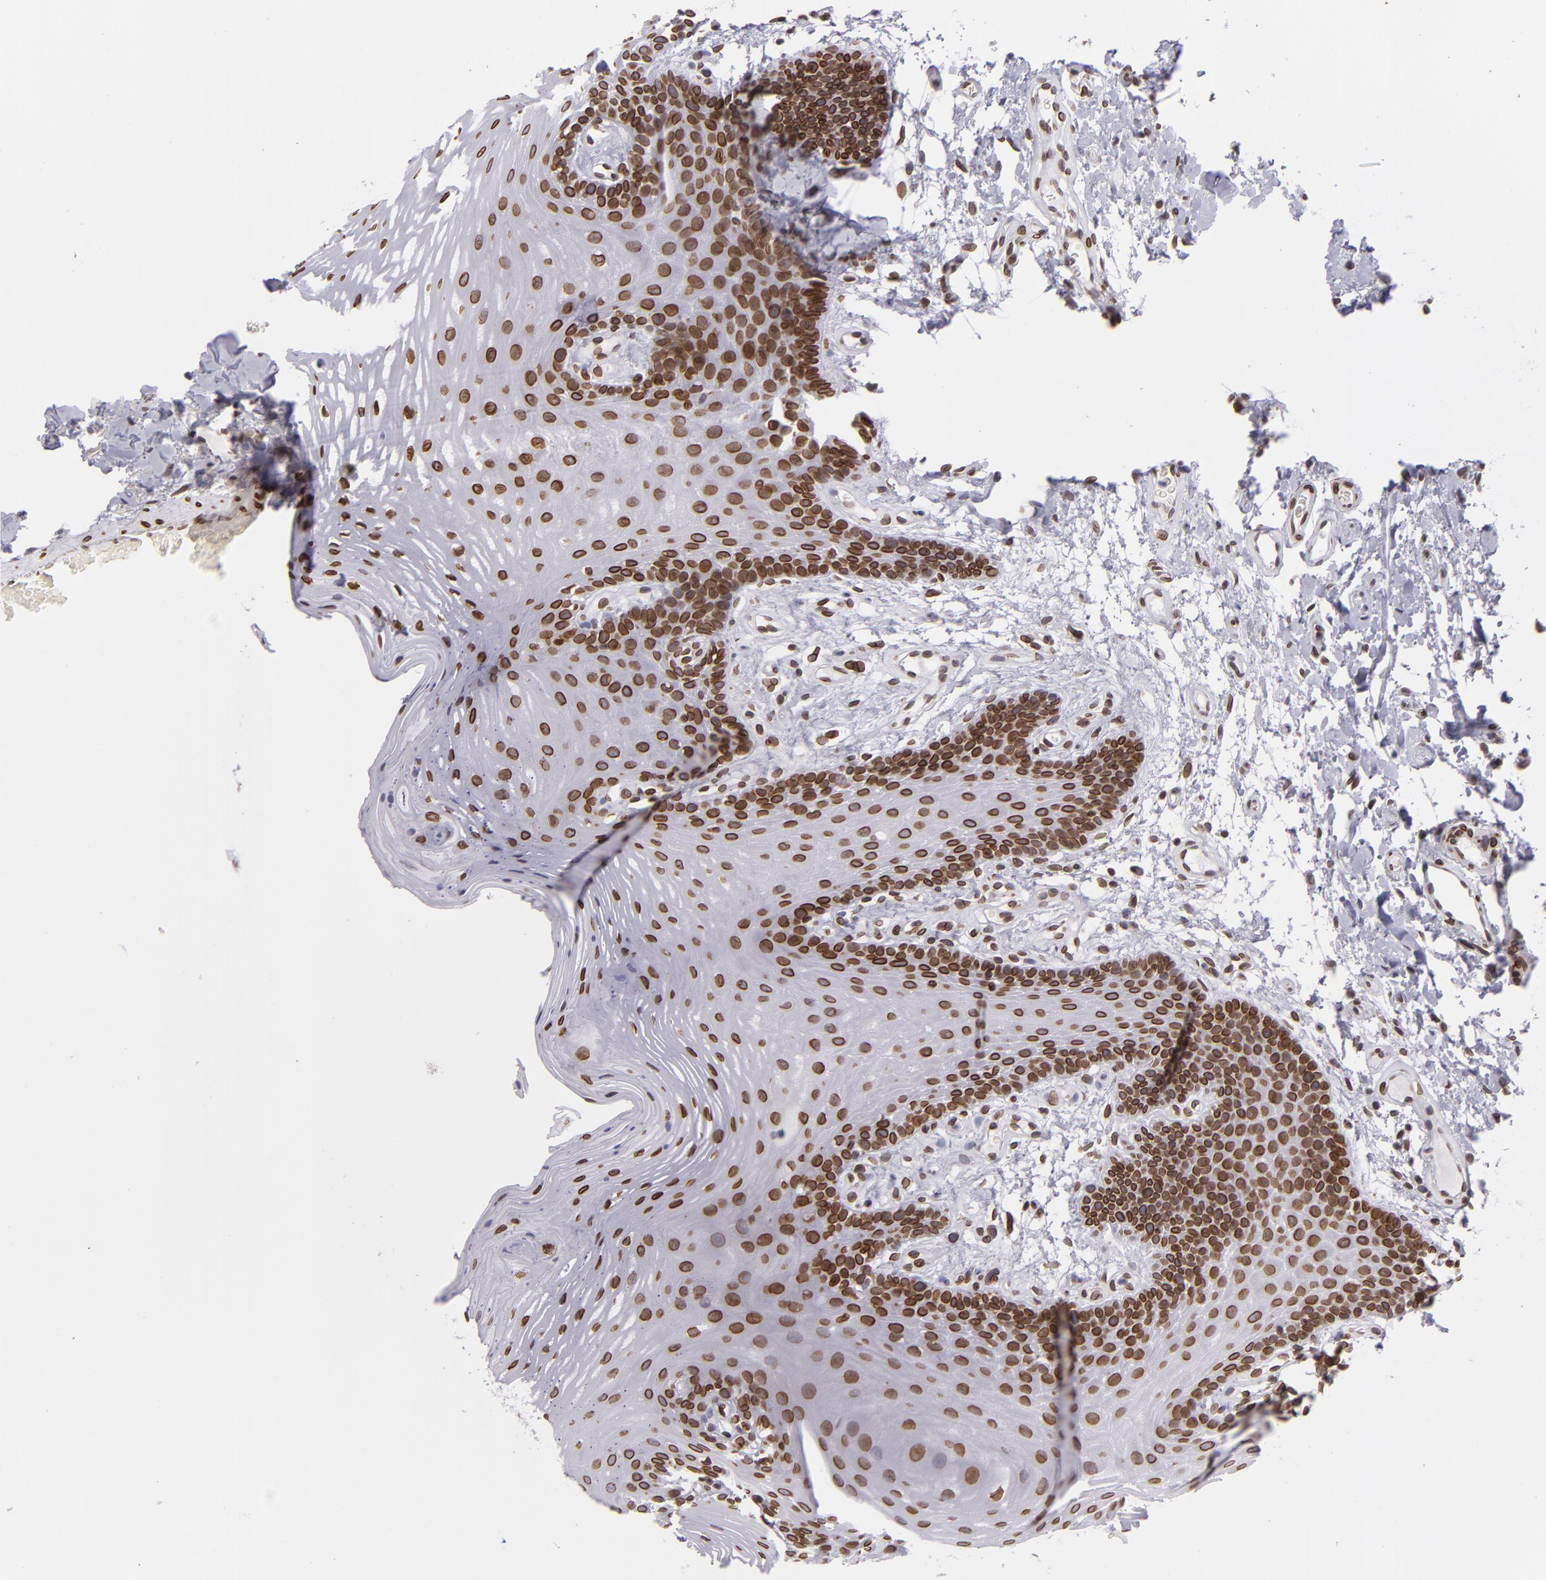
{"staining": {"intensity": "strong", "quantity": ">75%", "location": "nuclear"}, "tissue": "oral mucosa", "cell_type": "Squamous epithelial cells", "image_type": "normal", "snomed": [{"axis": "morphology", "description": "Normal tissue, NOS"}, {"axis": "topography", "description": "Oral tissue"}], "caption": "Approximately >75% of squamous epithelial cells in benign oral mucosa demonstrate strong nuclear protein expression as visualized by brown immunohistochemical staining.", "gene": "EMD", "patient": {"sex": "male", "age": 62}}